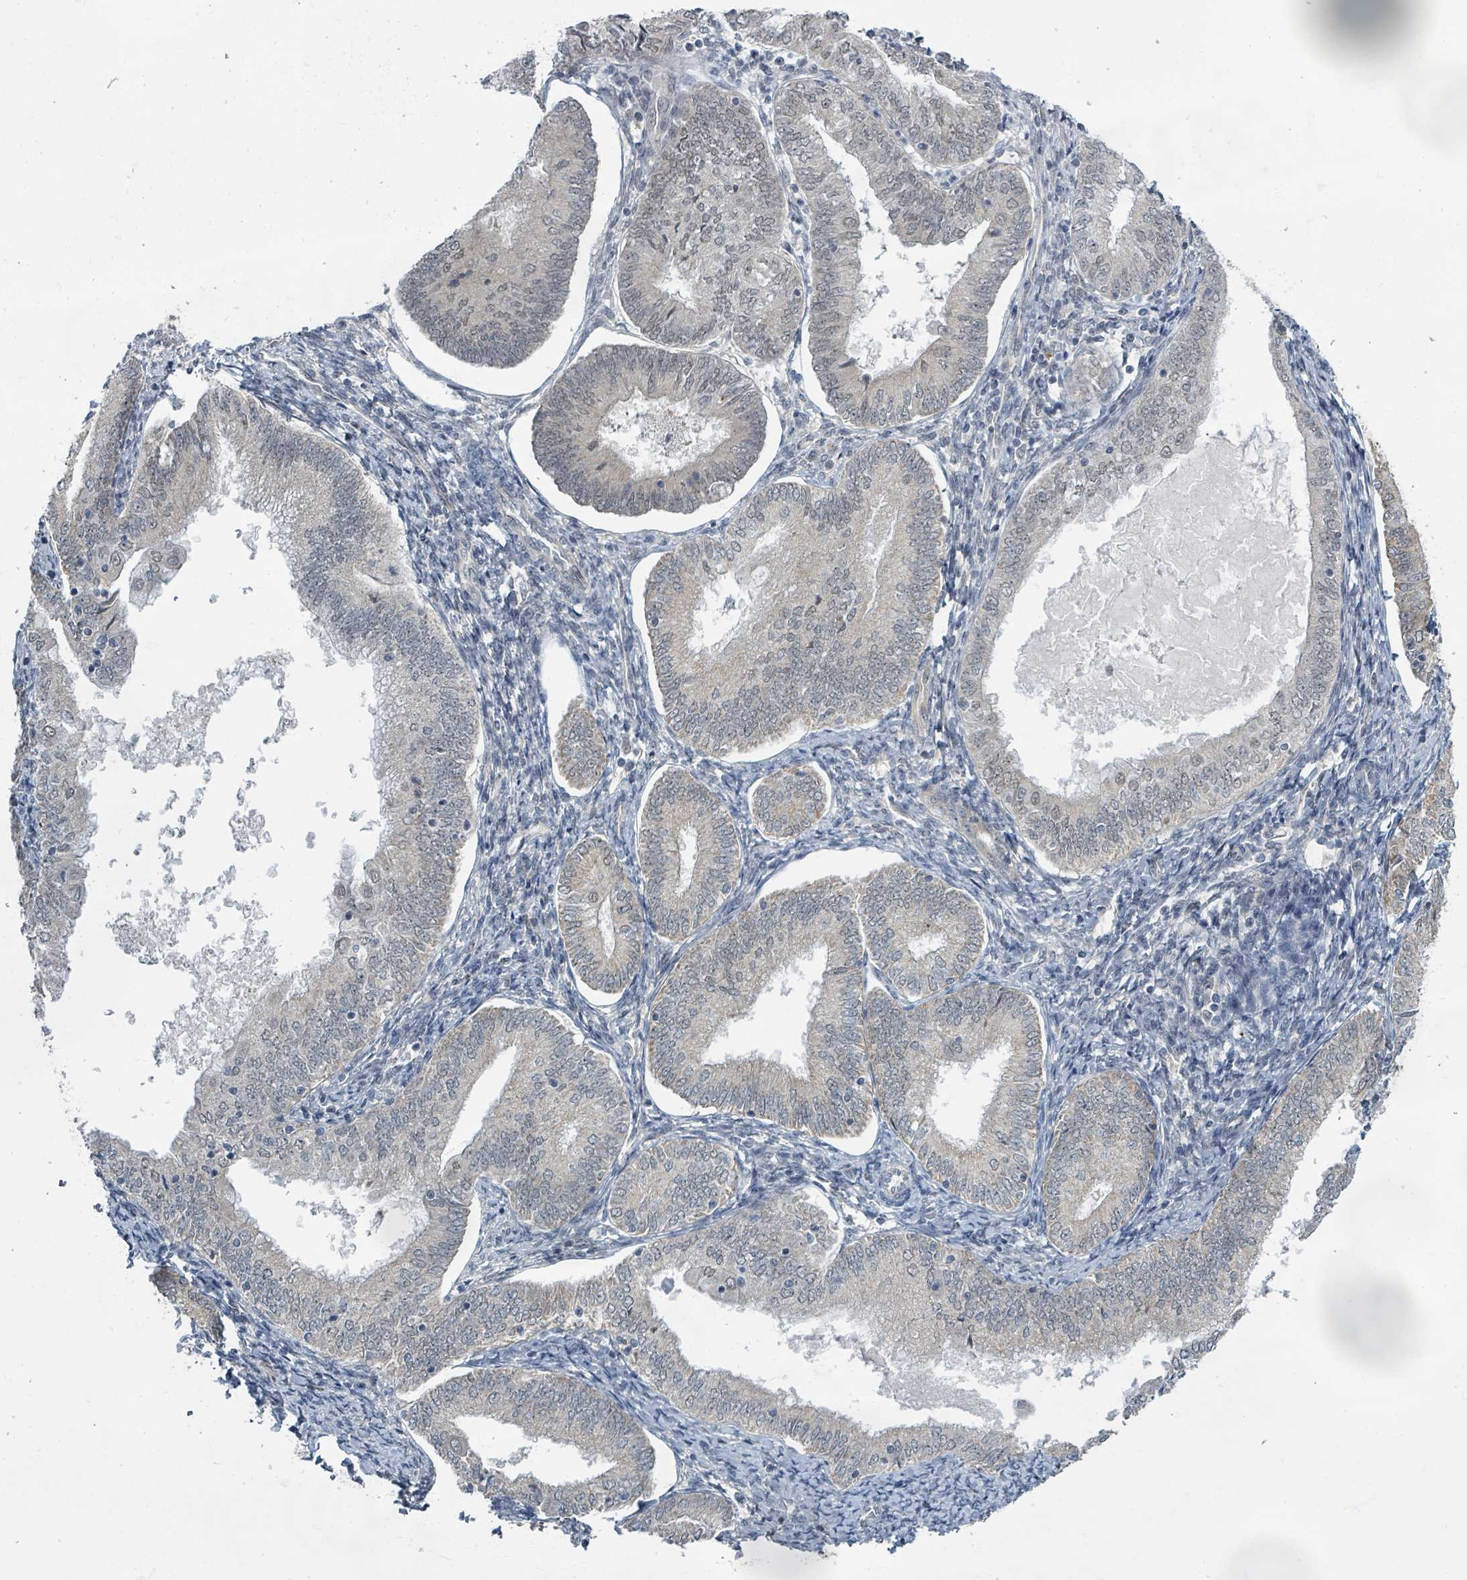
{"staining": {"intensity": "weak", "quantity": "25%-75%", "location": "nuclear"}, "tissue": "endometrial cancer", "cell_type": "Tumor cells", "image_type": "cancer", "snomed": [{"axis": "morphology", "description": "Adenocarcinoma, NOS"}, {"axis": "topography", "description": "Endometrium"}], "caption": "Endometrial adenocarcinoma was stained to show a protein in brown. There is low levels of weak nuclear expression in about 25%-75% of tumor cells.", "gene": "INTS15", "patient": {"sex": "female", "age": 55}}